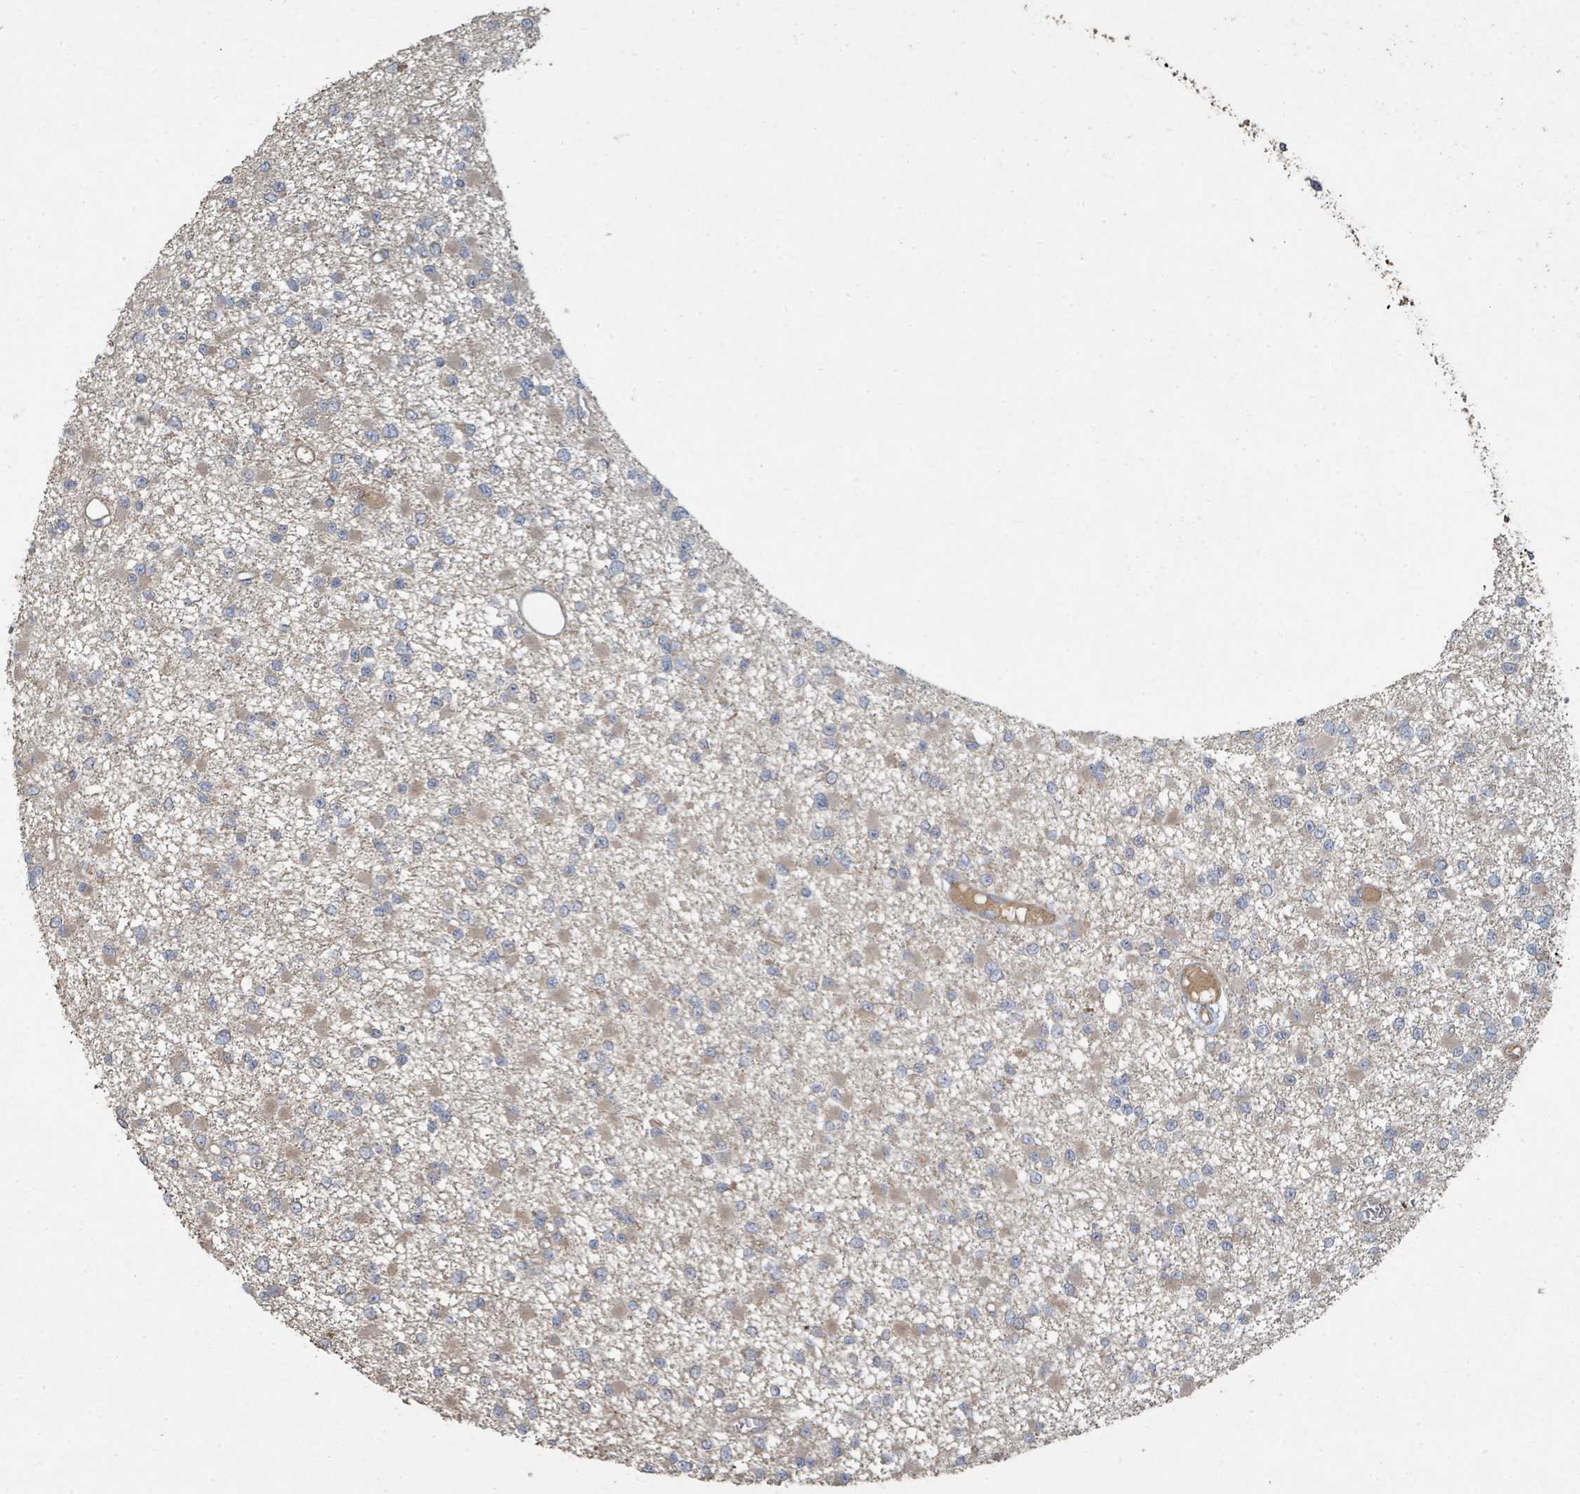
{"staining": {"intensity": "weak", "quantity": "25%-75%", "location": "cytoplasmic/membranous"}, "tissue": "glioma", "cell_type": "Tumor cells", "image_type": "cancer", "snomed": [{"axis": "morphology", "description": "Glioma, malignant, Low grade"}, {"axis": "topography", "description": "Brain"}], "caption": "A photomicrograph of glioma stained for a protein demonstrates weak cytoplasmic/membranous brown staining in tumor cells.", "gene": "WDFY1", "patient": {"sex": "female", "age": 22}}